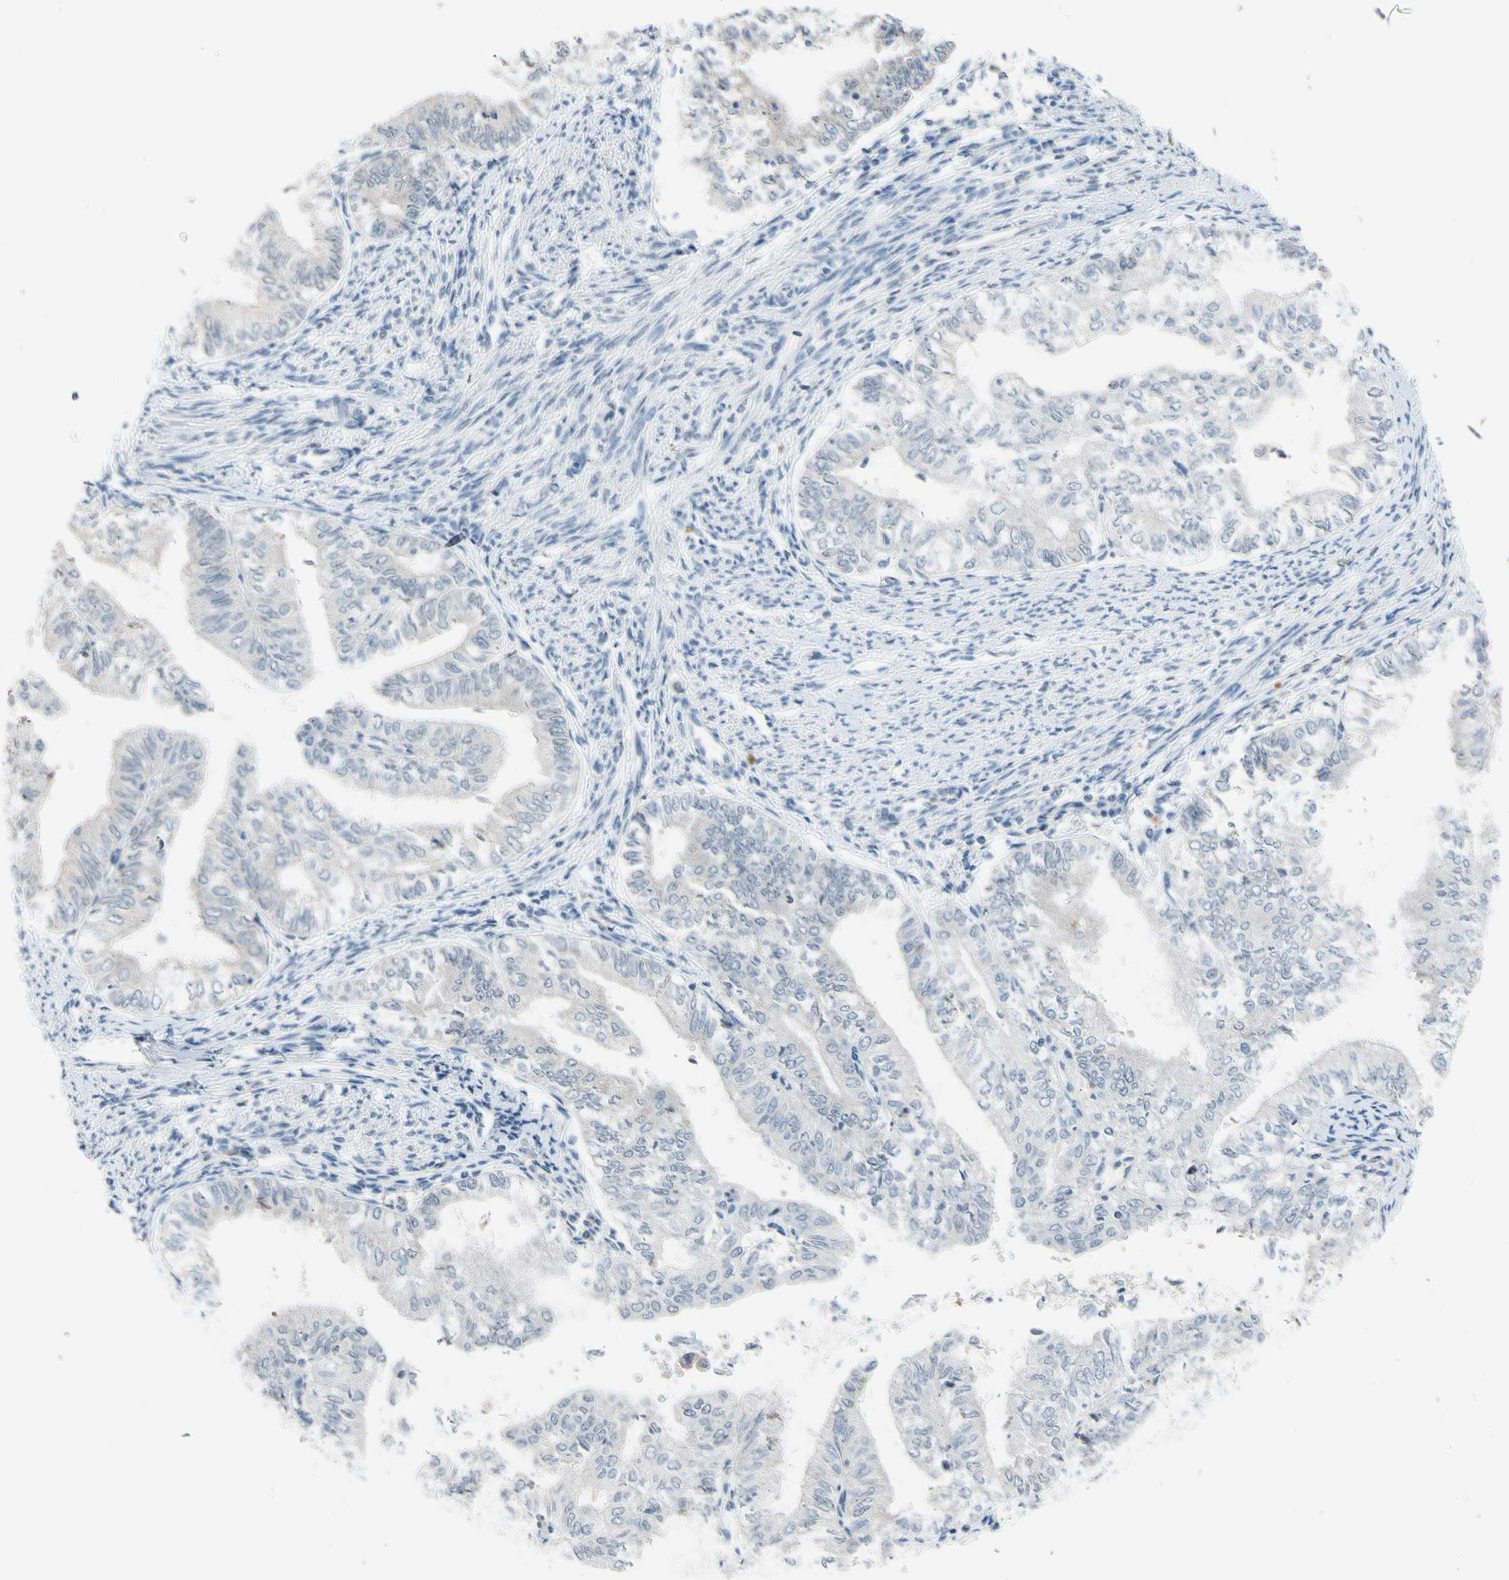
{"staining": {"intensity": "weak", "quantity": "<25%", "location": "cytoplasmic/membranous"}, "tissue": "endometrial cancer", "cell_type": "Tumor cells", "image_type": "cancer", "snomed": [{"axis": "morphology", "description": "Adenocarcinoma, NOS"}, {"axis": "topography", "description": "Endometrium"}], "caption": "There is no significant staining in tumor cells of endometrial adenocarcinoma.", "gene": "PIP5K1B", "patient": {"sex": "female", "age": 66}}